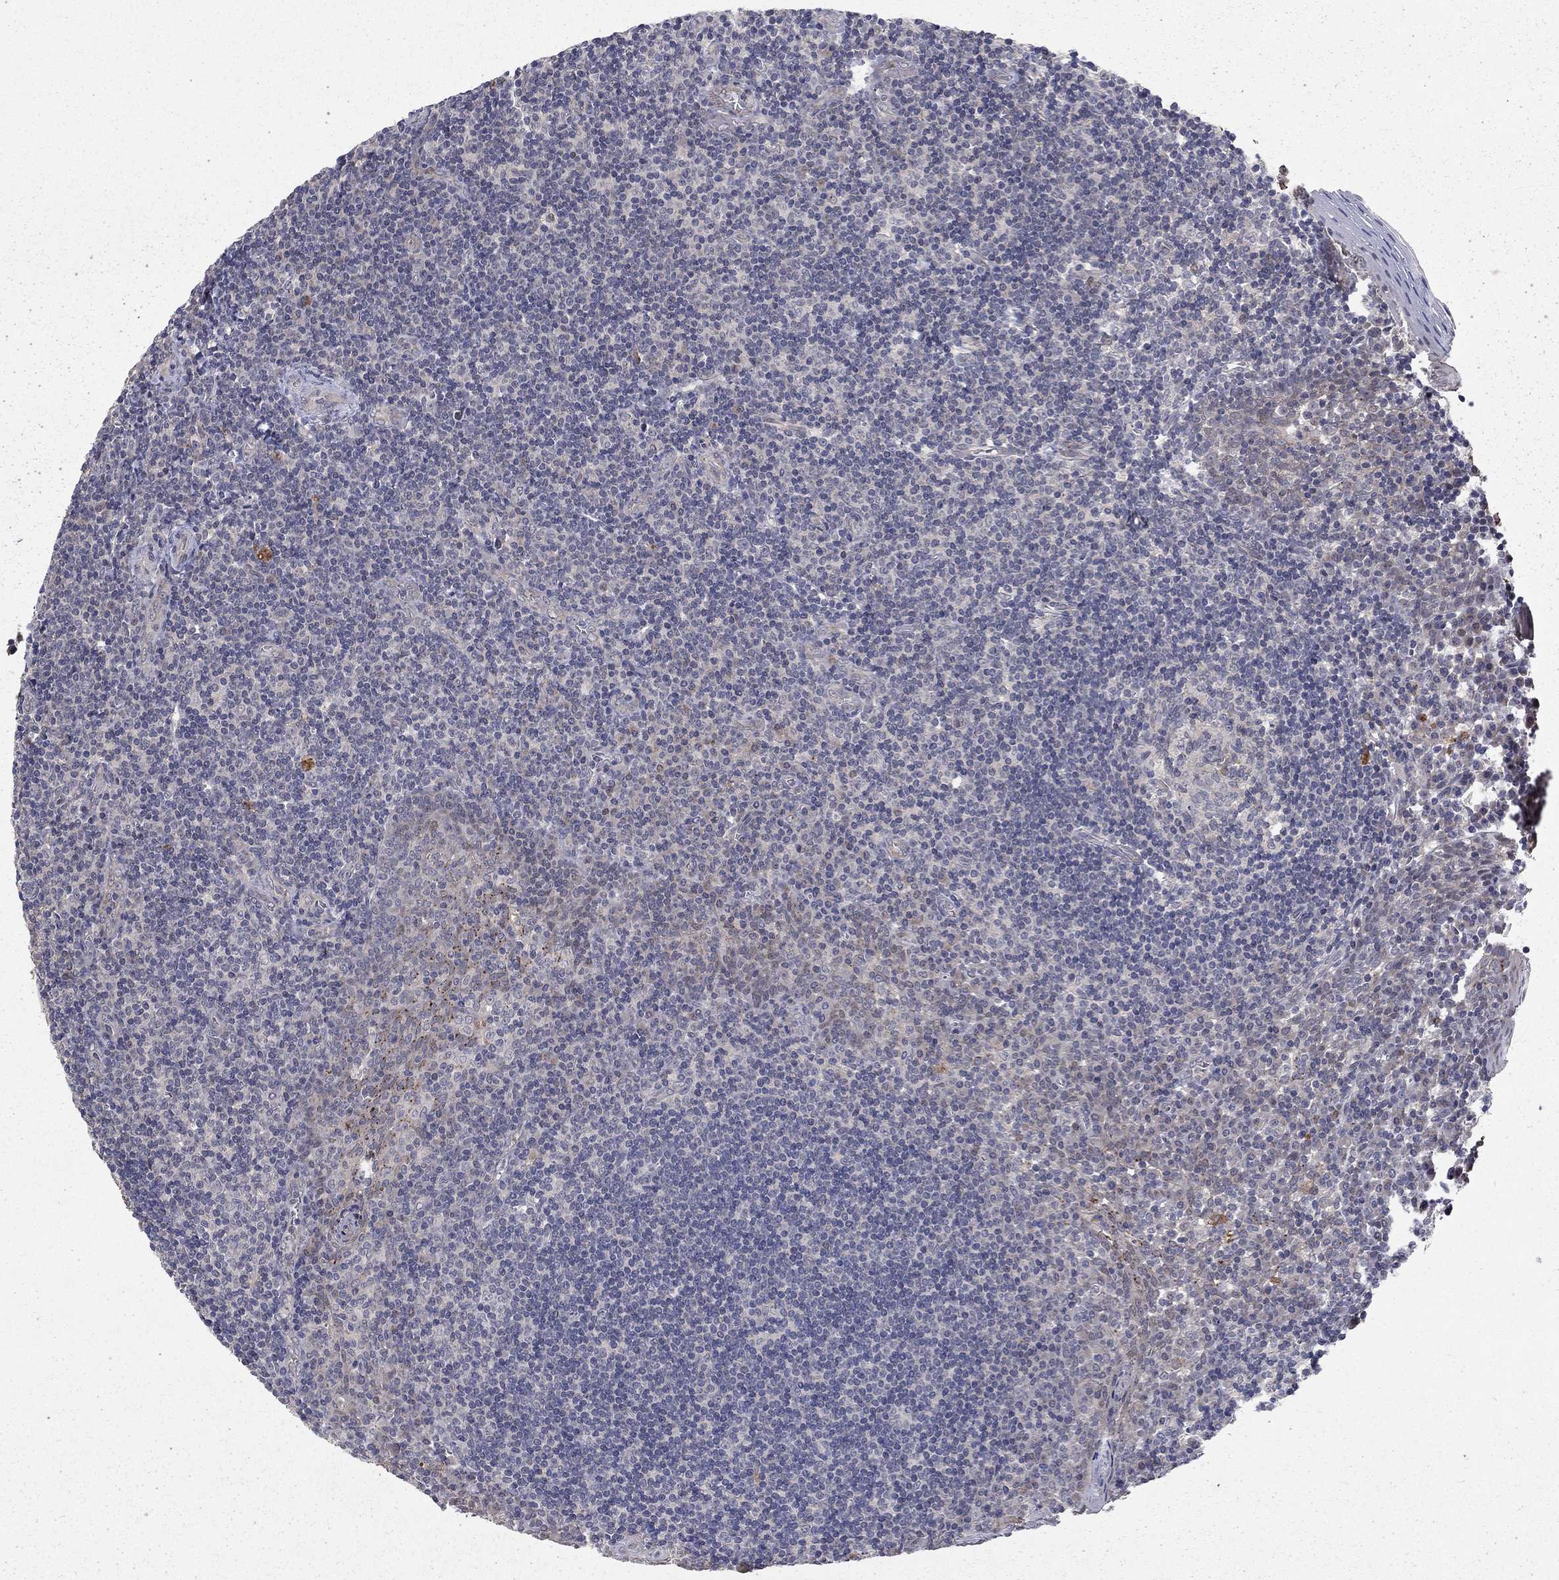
{"staining": {"intensity": "negative", "quantity": "none", "location": "none"}, "tissue": "tonsil", "cell_type": "Germinal center cells", "image_type": "normal", "snomed": [{"axis": "morphology", "description": "Normal tissue, NOS"}, {"axis": "morphology", "description": "Inflammation, NOS"}, {"axis": "topography", "description": "Tonsil"}], "caption": "IHC of unremarkable human tonsil shows no staining in germinal center cells.", "gene": "FAM3B", "patient": {"sex": "female", "age": 31}}